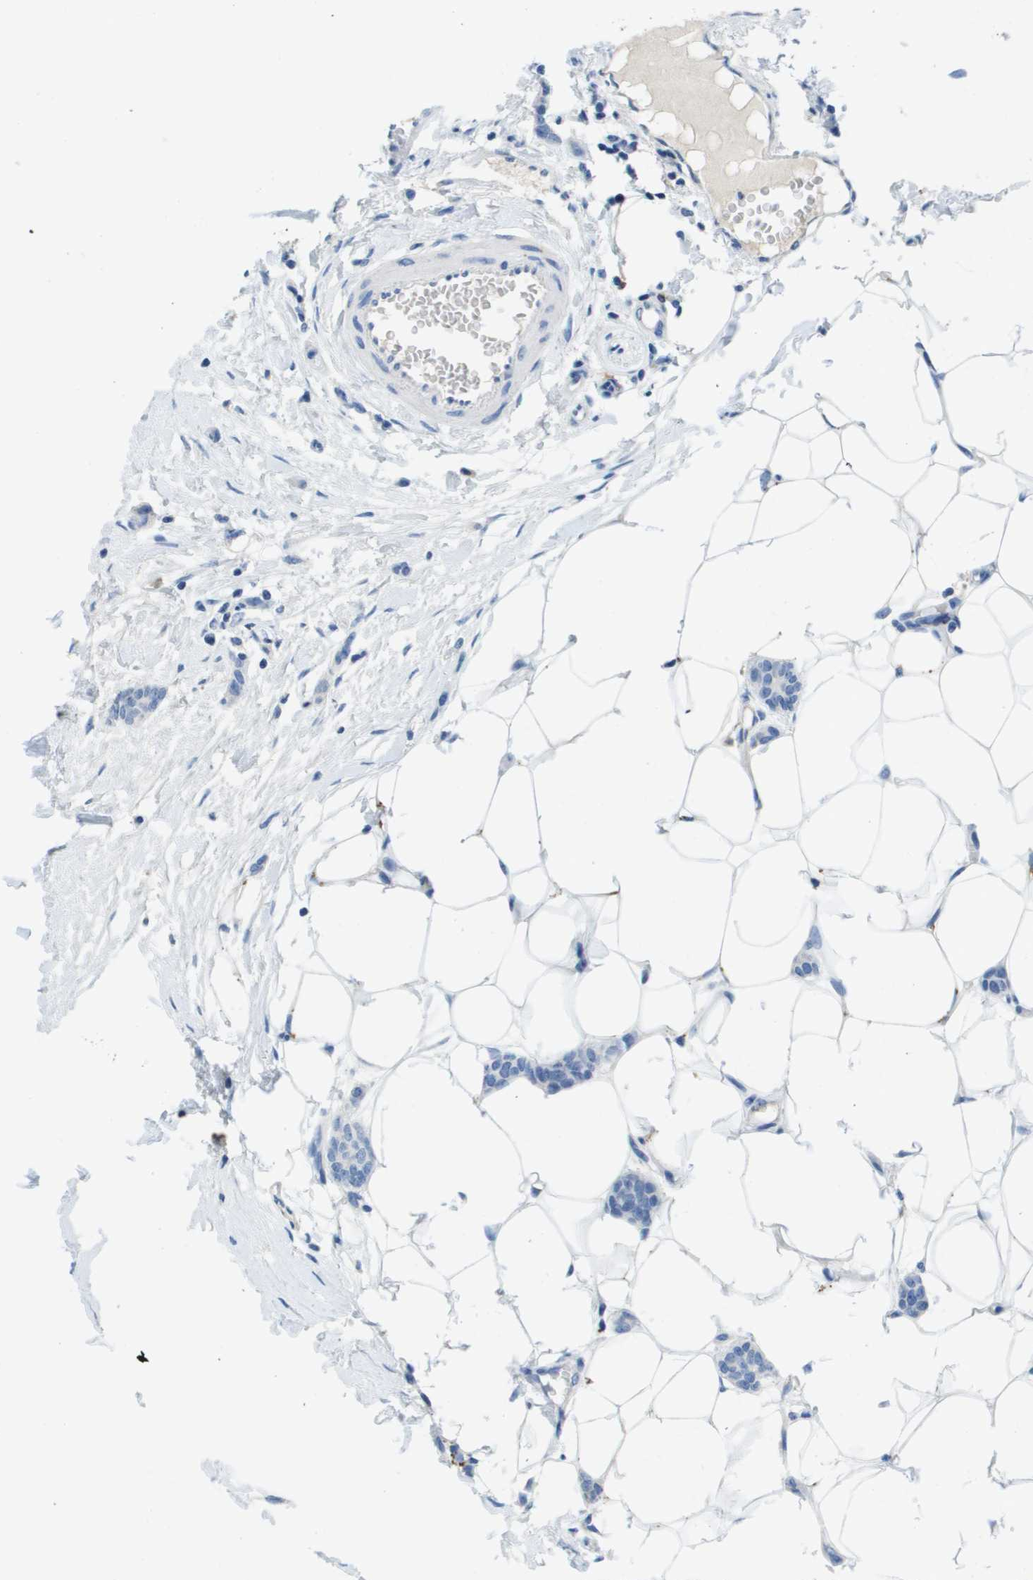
{"staining": {"intensity": "negative", "quantity": "none", "location": "none"}, "tissue": "breast cancer", "cell_type": "Tumor cells", "image_type": "cancer", "snomed": [{"axis": "morphology", "description": "Lobular carcinoma"}, {"axis": "topography", "description": "Skin"}, {"axis": "topography", "description": "Breast"}], "caption": "A high-resolution micrograph shows immunohistochemistry (IHC) staining of lobular carcinoma (breast), which exhibits no significant expression in tumor cells.", "gene": "MS4A1", "patient": {"sex": "female", "age": 46}}